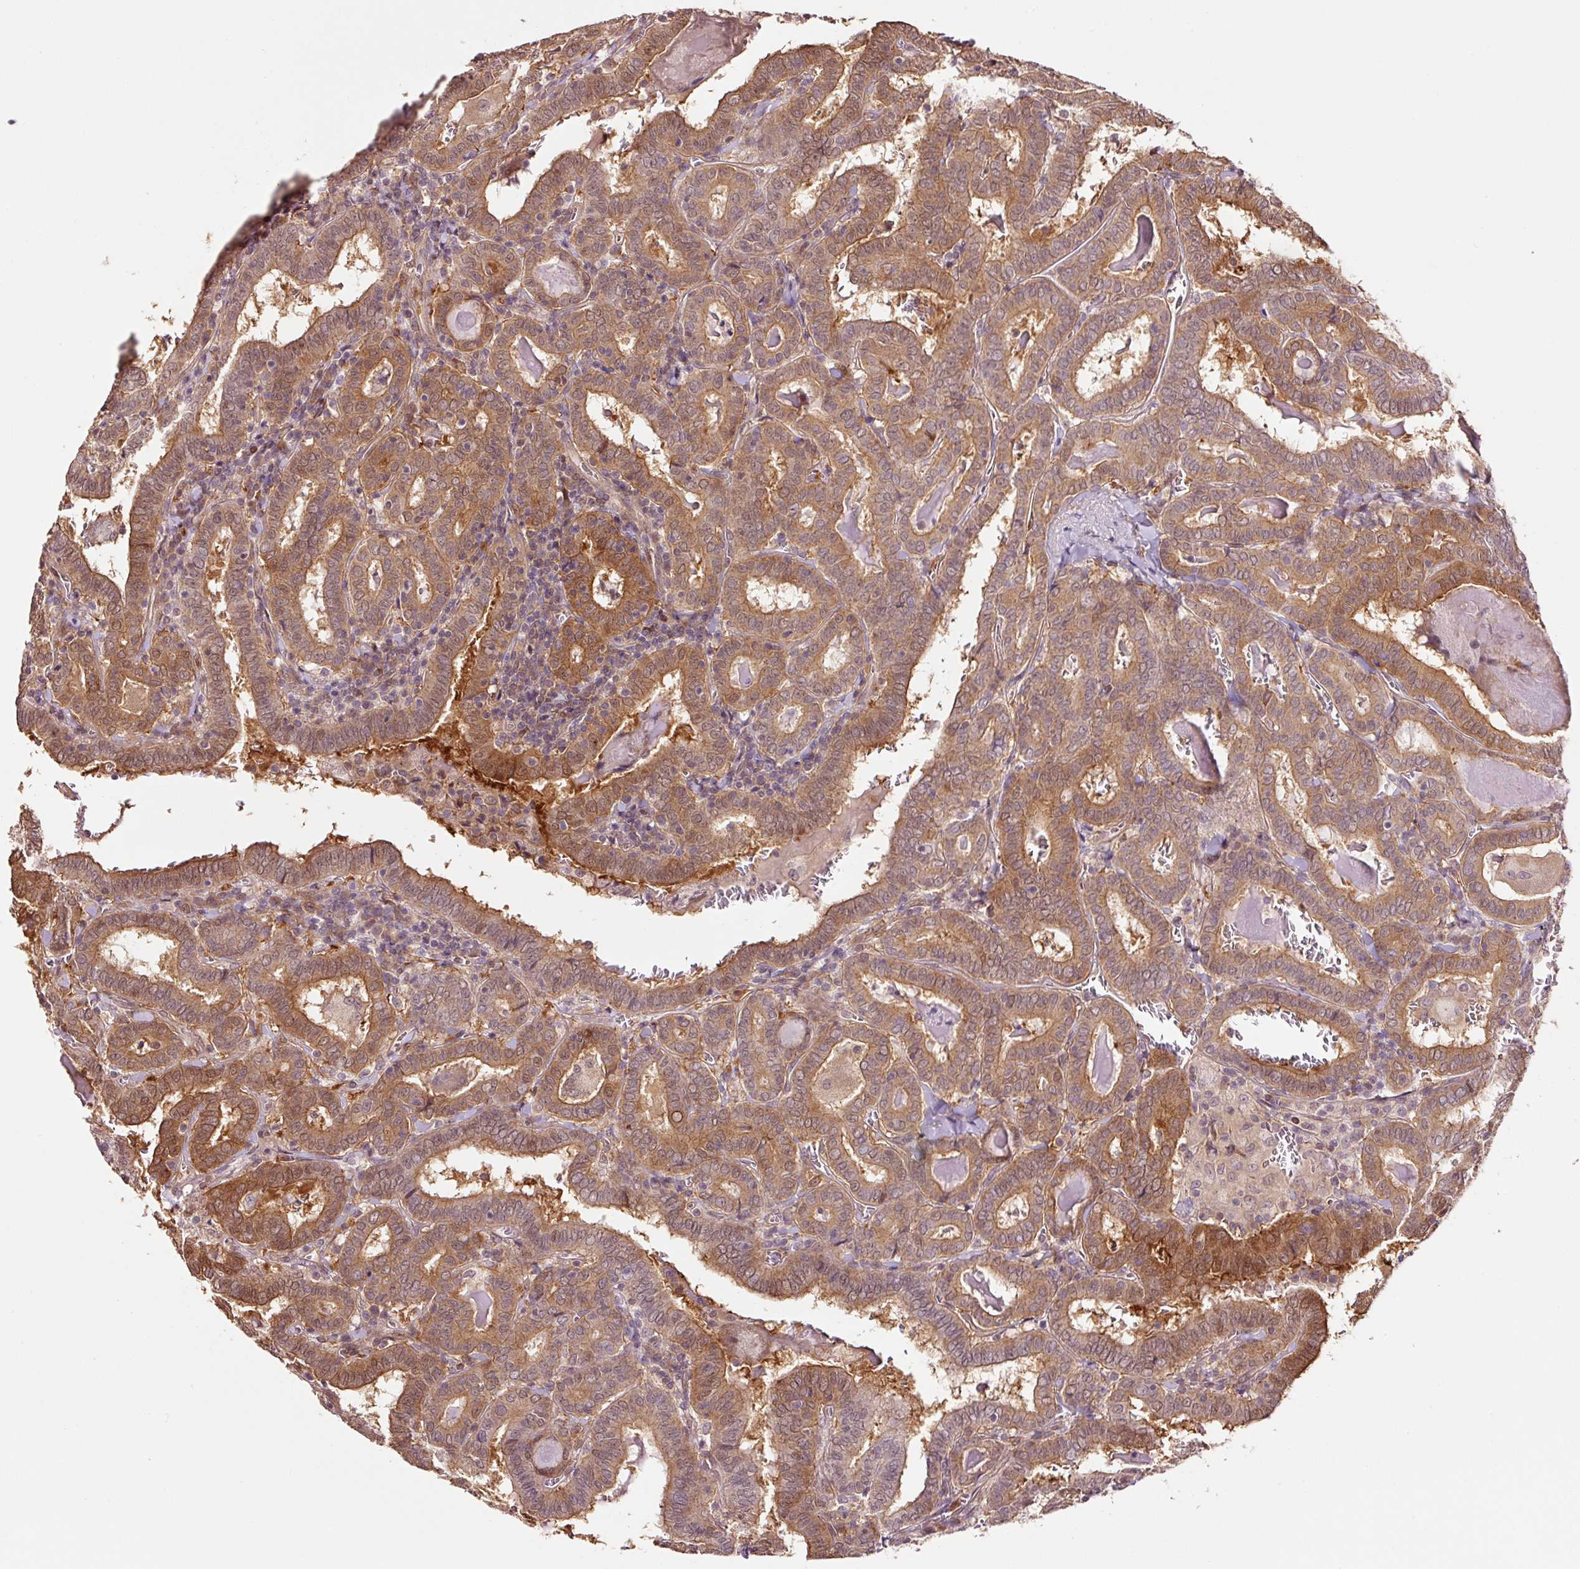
{"staining": {"intensity": "moderate", "quantity": ">75%", "location": "cytoplasmic/membranous,nuclear"}, "tissue": "thyroid cancer", "cell_type": "Tumor cells", "image_type": "cancer", "snomed": [{"axis": "morphology", "description": "Papillary adenocarcinoma, NOS"}, {"axis": "topography", "description": "Thyroid gland"}], "caption": "High-magnification brightfield microscopy of thyroid cancer (papillary adenocarcinoma) stained with DAB (brown) and counterstained with hematoxylin (blue). tumor cells exhibit moderate cytoplasmic/membranous and nuclear expression is seen in about>75% of cells.", "gene": "FBXL14", "patient": {"sex": "female", "age": 72}}